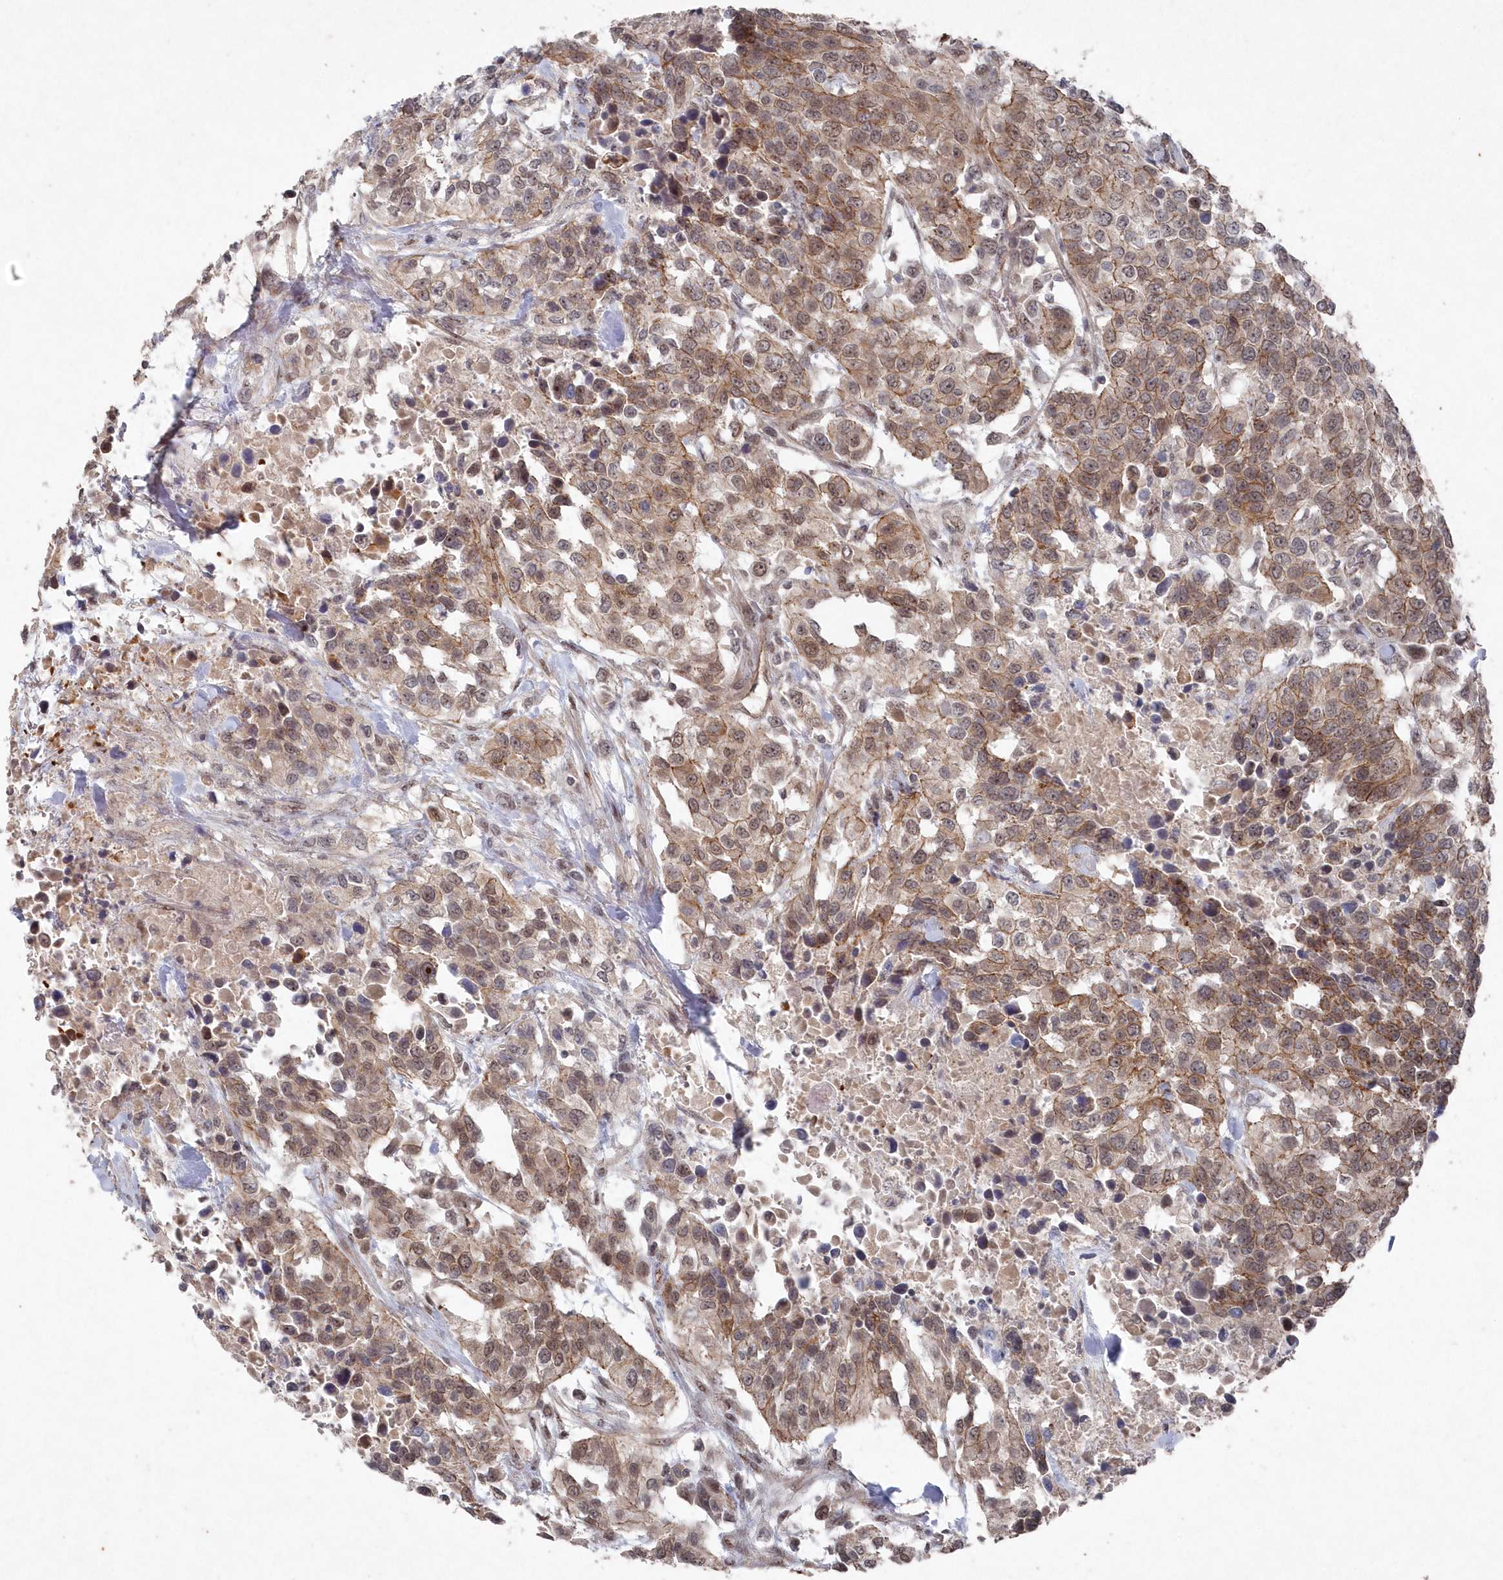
{"staining": {"intensity": "moderate", "quantity": "25%-75%", "location": "cytoplasmic/membranous"}, "tissue": "urothelial cancer", "cell_type": "Tumor cells", "image_type": "cancer", "snomed": [{"axis": "morphology", "description": "Urothelial carcinoma, High grade"}, {"axis": "topography", "description": "Urinary bladder"}], "caption": "Immunohistochemical staining of human urothelial cancer exhibits medium levels of moderate cytoplasmic/membranous protein staining in about 25%-75% of tumor cells.", "gene": "VSIG2", "patient": {"sex": "female", "age": 80}}